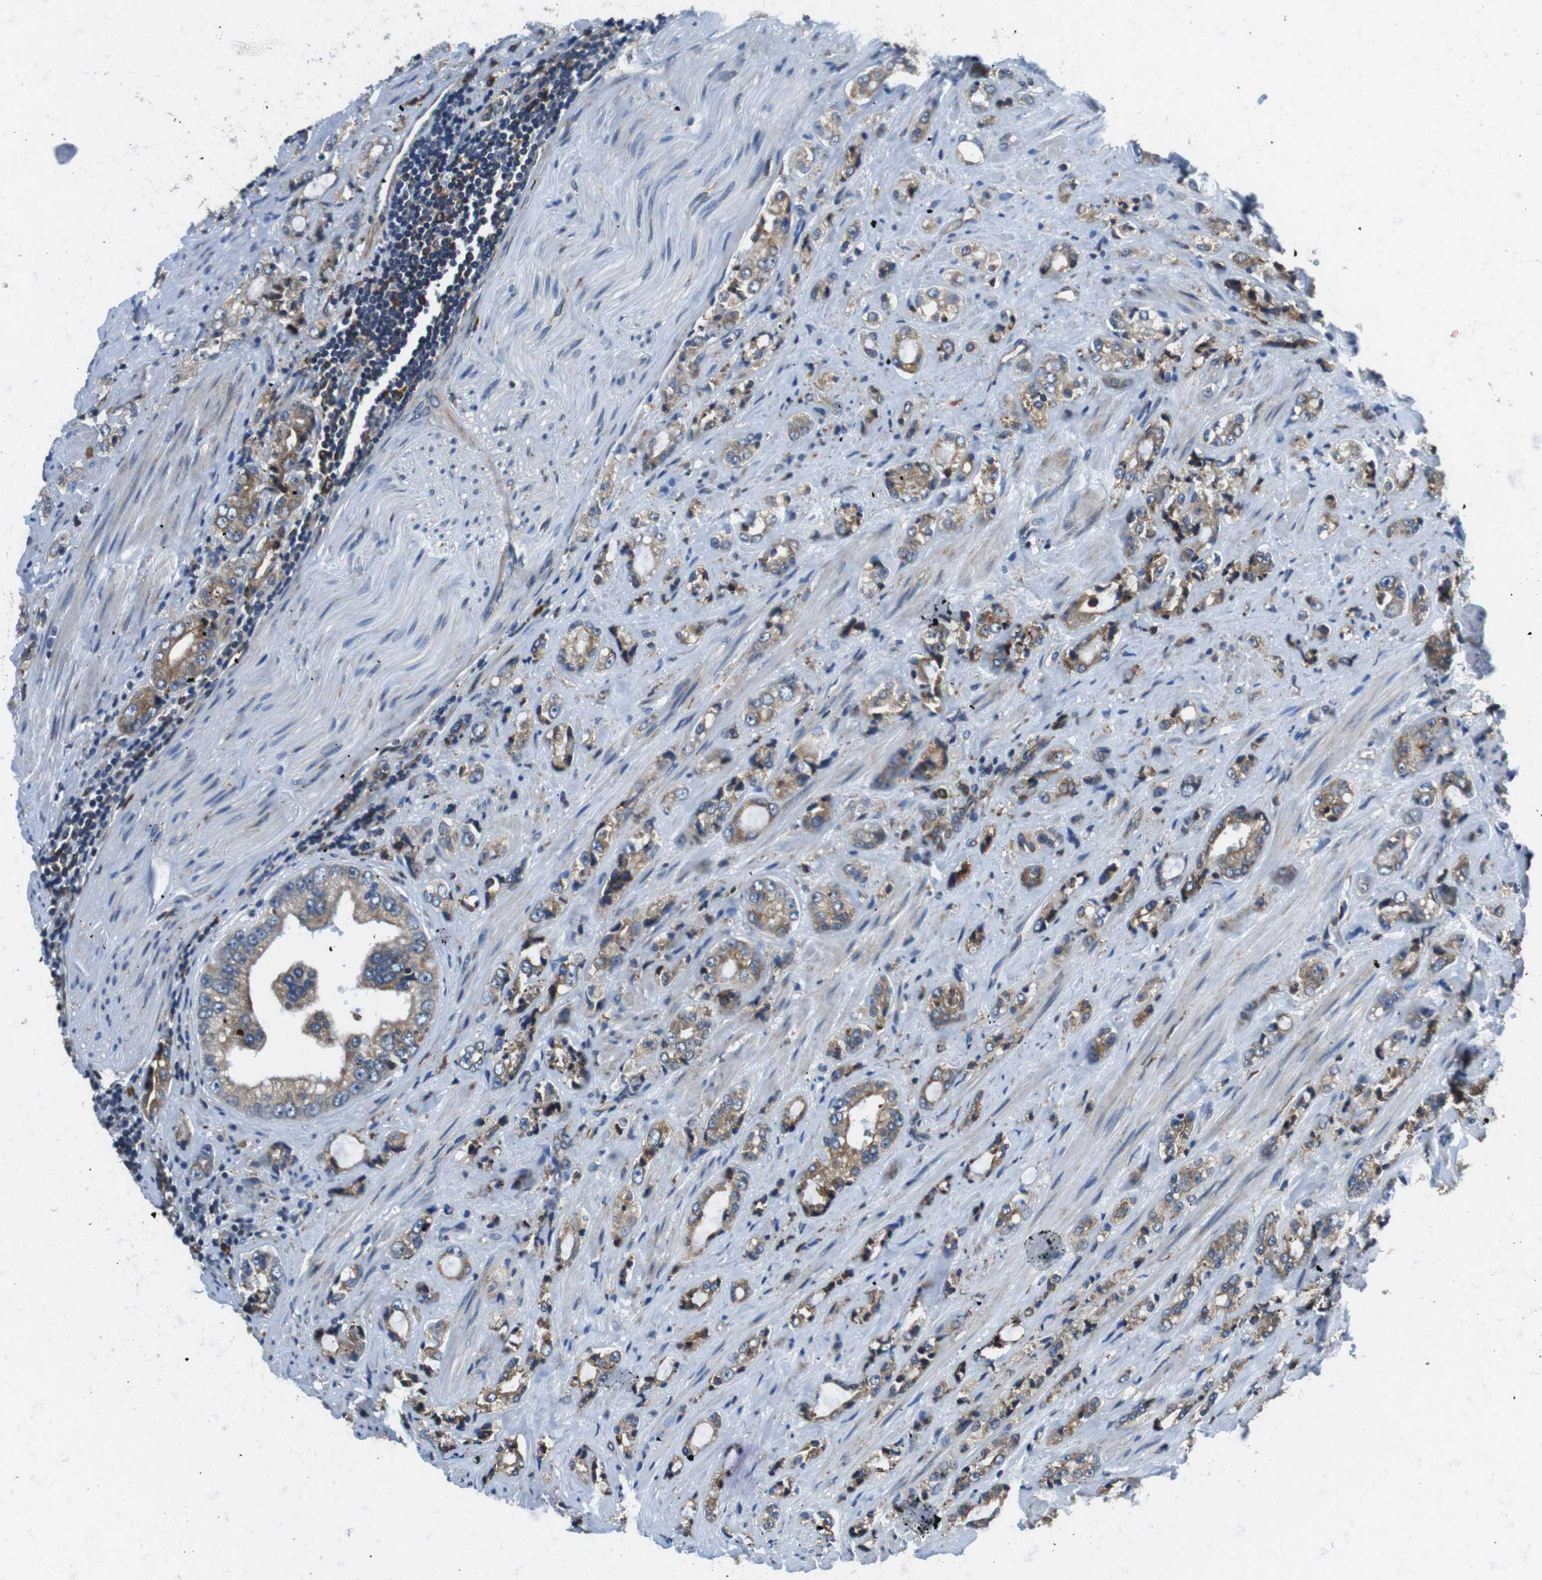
{"staining": {"intensity": "weak", "quantity": ">75%", "location": "cytoplasmic/membranous"}, "tissue": "prostate cancer", "cell_type": "Tumor cells", "image_type": "cancer", "snomed": [{"axis": "morphology", "description": "Adenocarcinoma, High grade"}, {"axis": "topography", "description": "Prostate"}], "caption": "The histopathology image reveals immunohistochemical staining of prostate high-grade adenocarcinoma. There is weak cytoplasmic/membranous staining is seen in approximately >75% of tumor cells. Nuclei are stained in blue.", "gene": "UGGT1", "patient": {"sex": "male", "age": 61}}